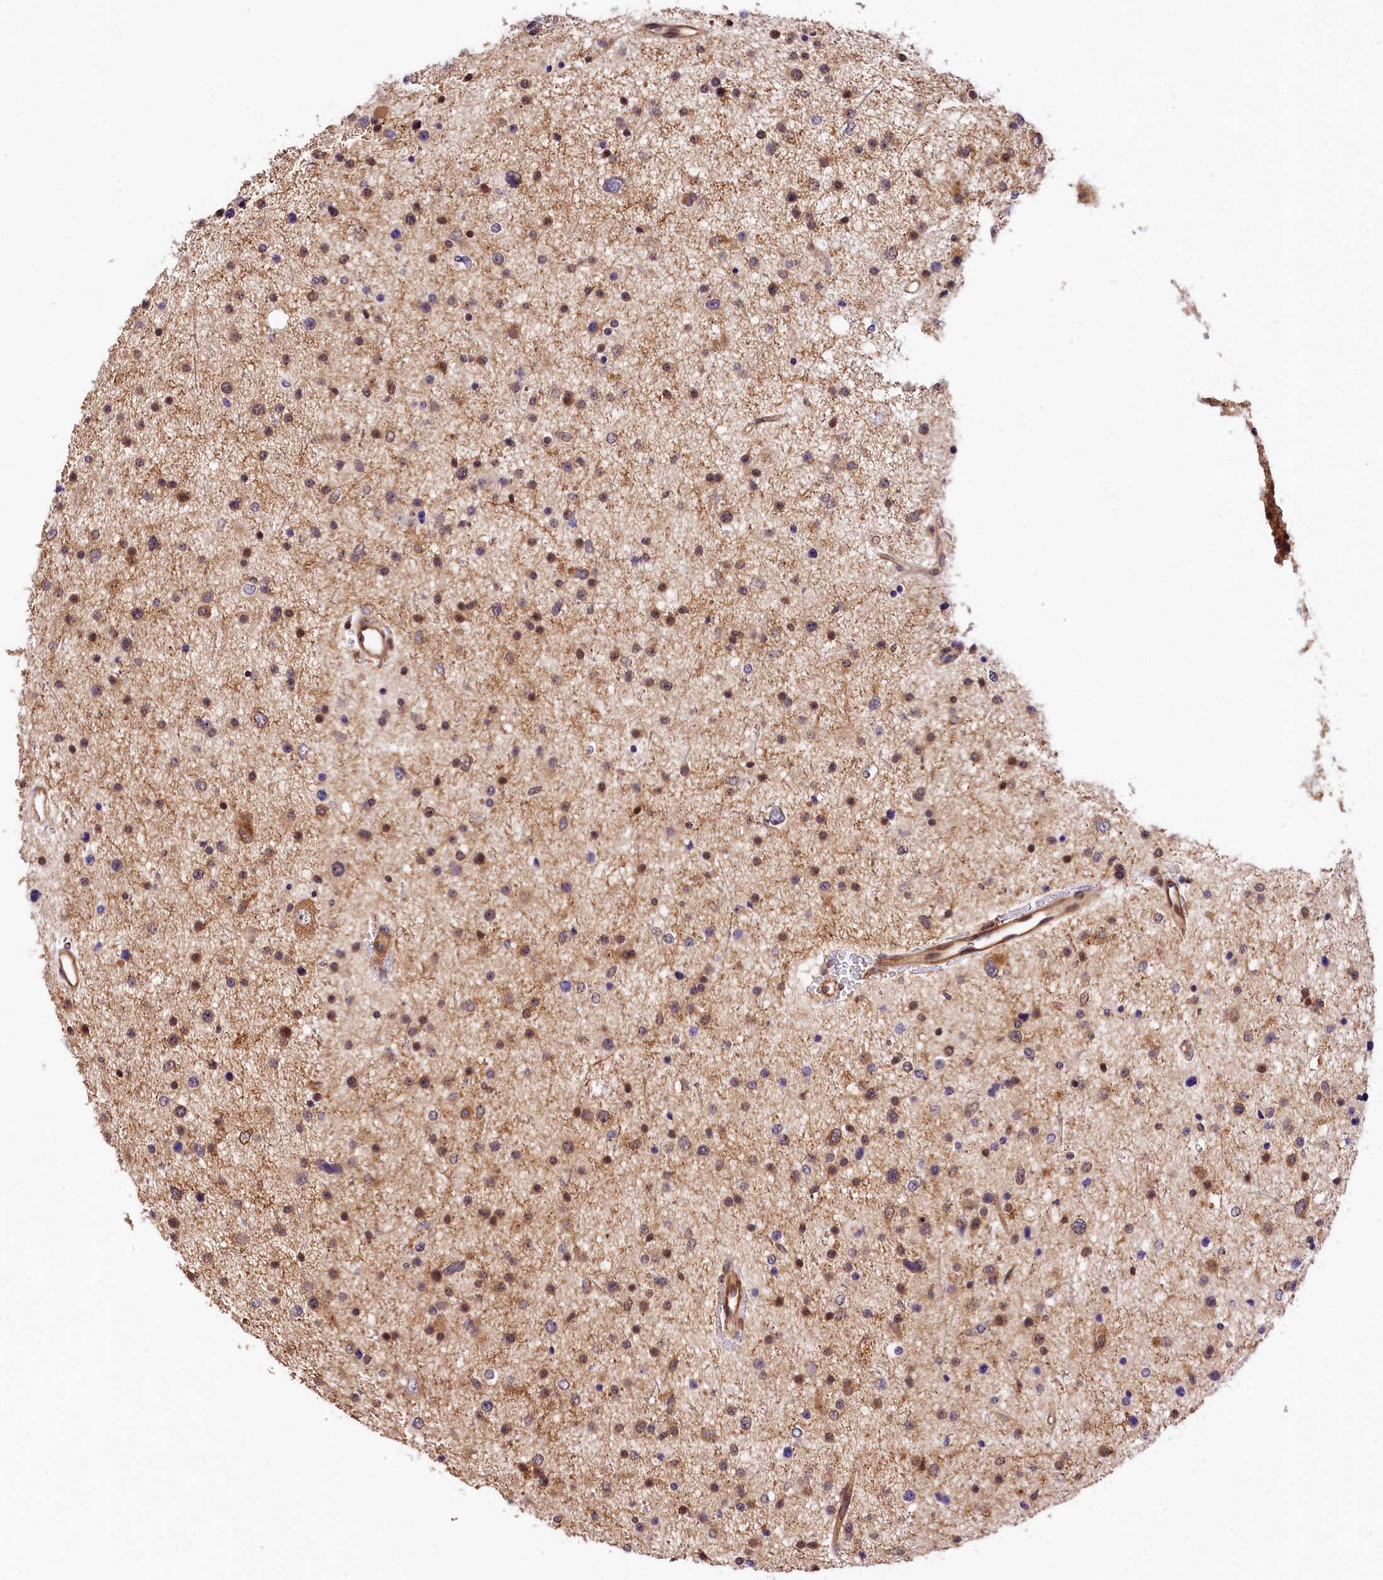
{"staining": {"intensity": "moderate", "quantity": "25%-75%", "location": "nuclear"}, "tissue": "glioma", "cell_type": "Tumor cells", "image_type": "cancer", "snomed": [{"axis": "morphology", "description": "Glioma, malignant, Low grade"}, {"axis": "topography", "description": "Brain"}], "caption": "A photomicrograph of glioma stained for a protein displays moderate nuclear brown staining in tumor cells.", "gene": "CHORDC1", "patient": {"sex": "female", "age": 37}}